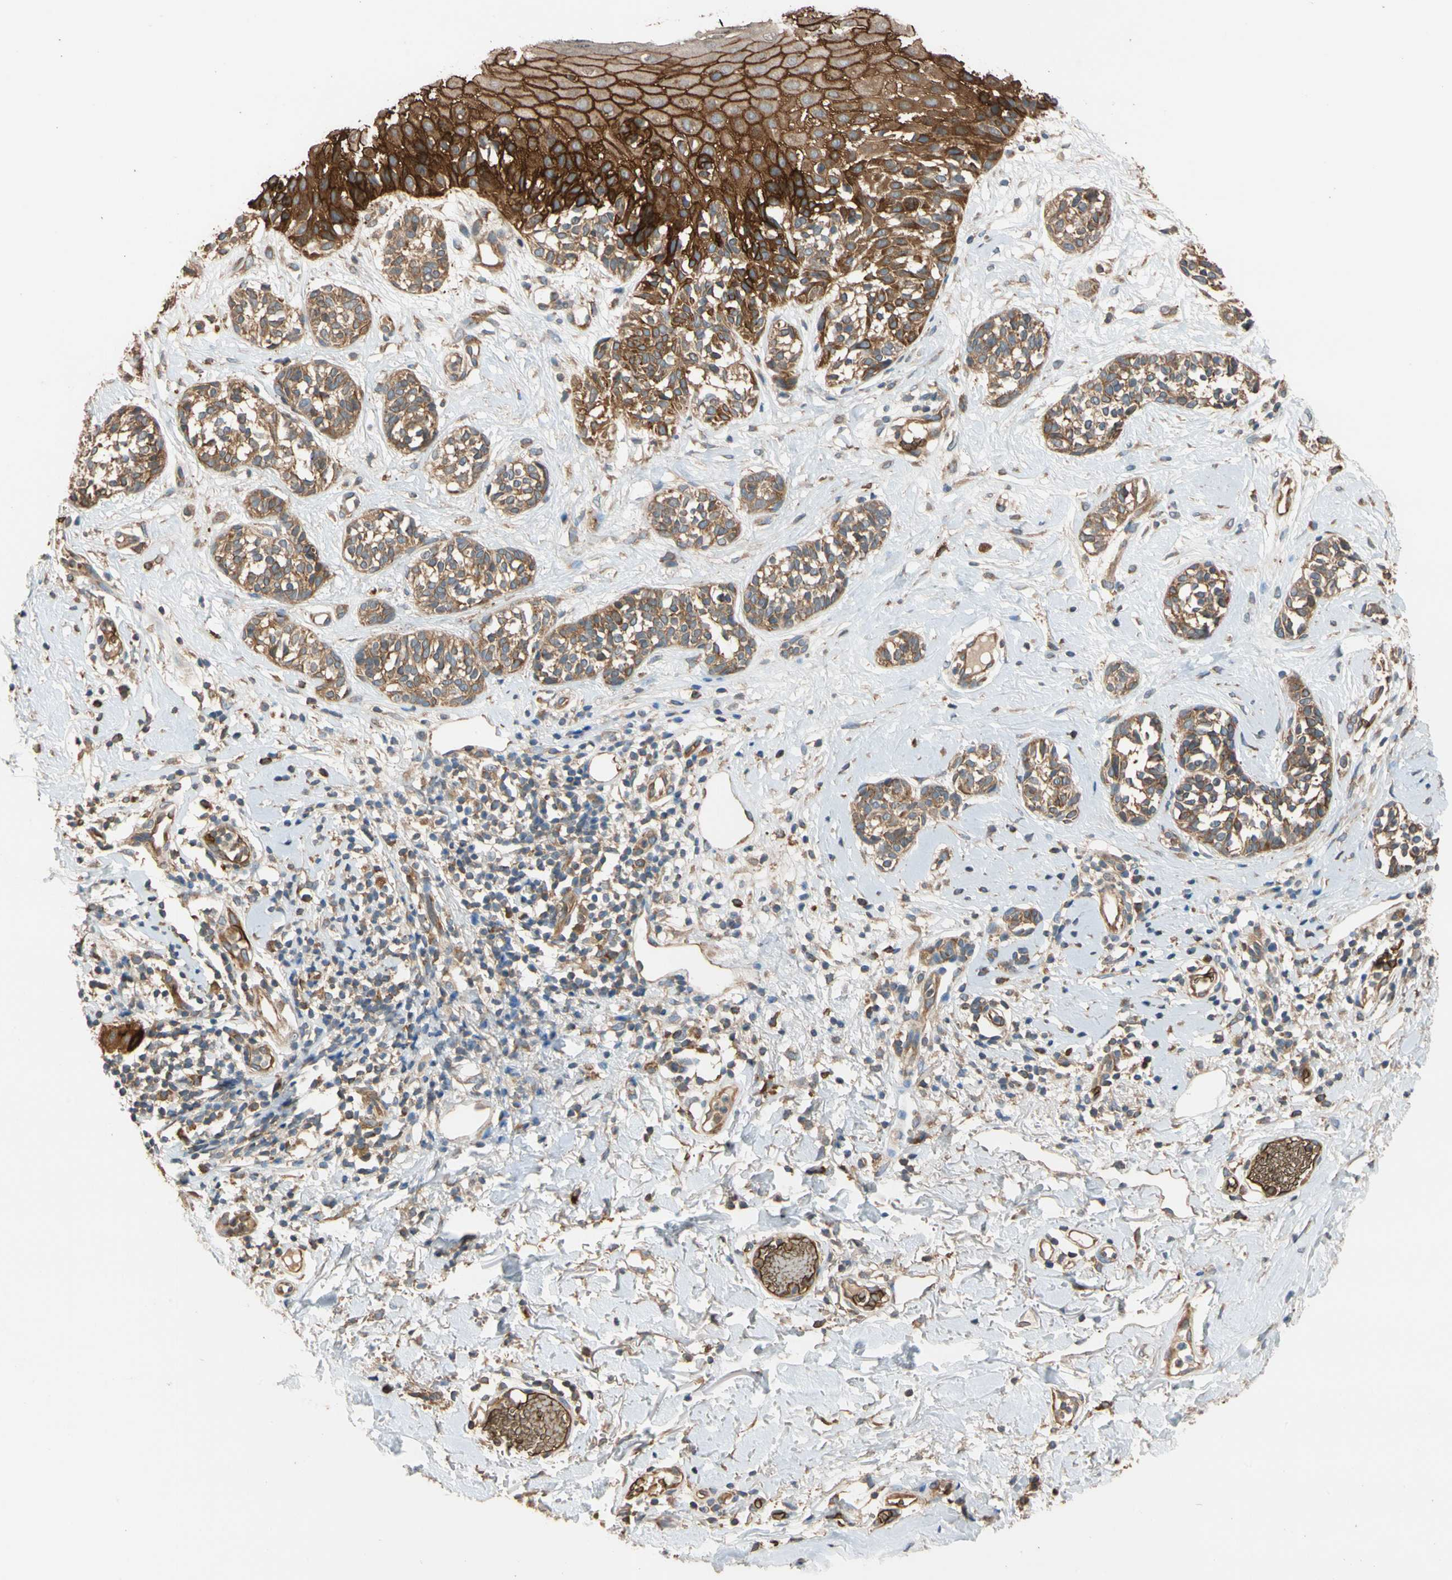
{"staining": {"intensity": "strong", "quantity": ">75%", "location": "cytoplasmic/membranous"}, "tissue": "melanoma", "cell_type": "Tumor cells", "image_type": "cancer", "snomed": [{"axis": "morphology", "description": "Malignant melanoma, NOS"}, {"axis": "topography", "description": "Skin"}], "caption": "Immunohistochemistry photomicrograph of neoplastic tissue: melanoma stained using immunohistochemistry (IHC) shows high levels of strong protein expression localized specifically in the cytoplasmic/membranous of tumor cells, appearing as a cytoplasmic/membranous brown color.", "gene": "RIOK2", "patient": {"sex": "male", "age": 64}}